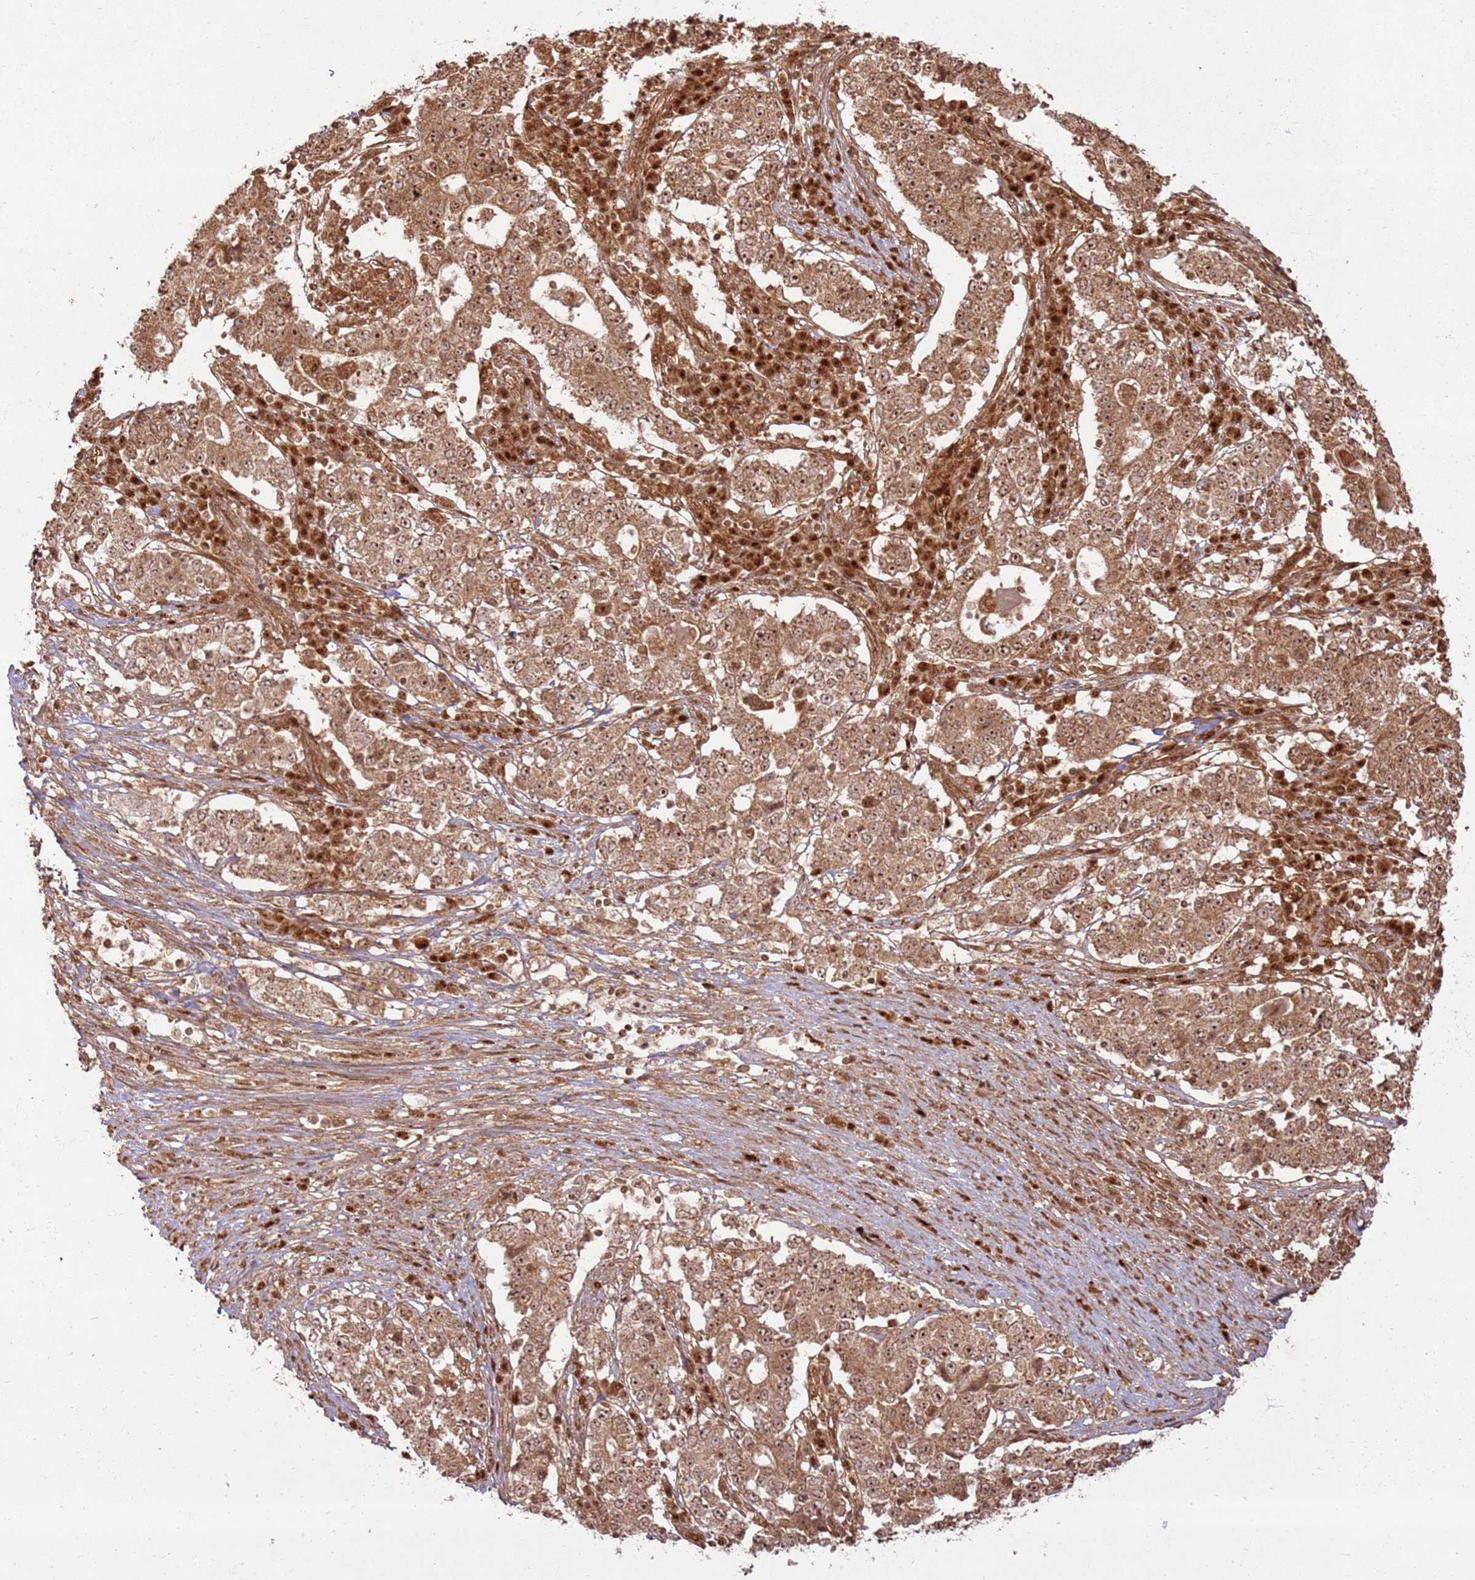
{"staining": {"intensity": "moderate", "quantity": ">75%", "location": "cytoplasmic/membranous,nuclear"}, "tissue": "stomach cancer", "cell_type": "Tumor cells", "image_type": "cancer", "snomed": [{"axis": "morphology", "description": "Adenocarcinoma, NOS"}, {"axis": "topography", "description": "Stomach"}], "caption": "Stomach cancer stained for a protein (brown) demonstrates moderate cytoplasmic/membranous and nuclear positive positivity in about >75% of tumor cells.", "gene": "TBC1D13", "patient": {"sex": "male", "age": 59}}